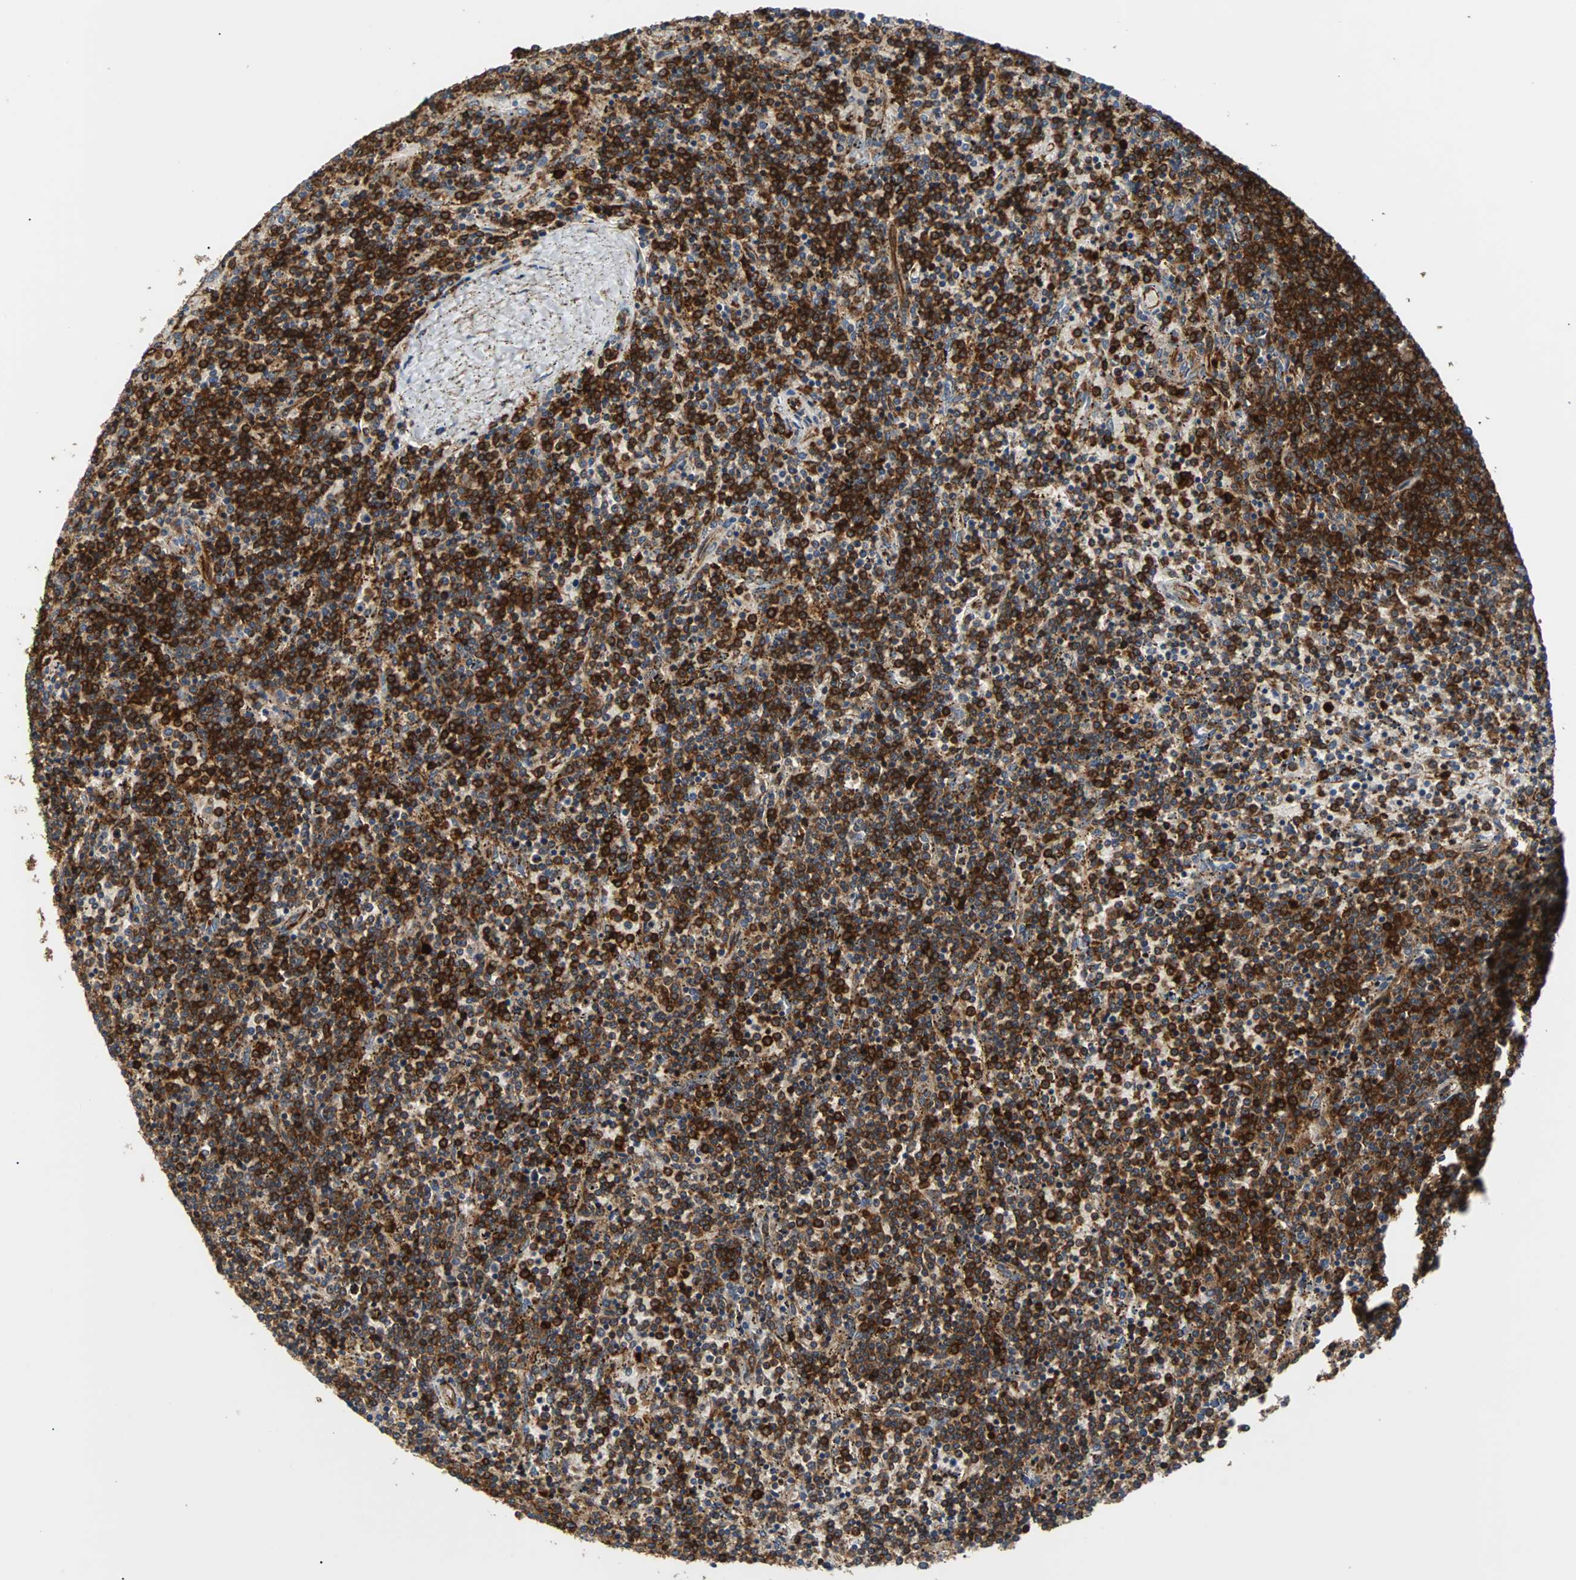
{"staining": {"intensity": "strong", "quantity": ">75%", "location": "cytoplasmic/membranous"}, "tissue": "lymphoma", "cell_type": "Tumor cells", "image_type": "cancer", "snomed": [{"axis": "morphology", "description": "Malignant lymphoma, non-Hodgkin's type, Low grade"}, {"axis": "topography", "description": "Spleen"}], "caption": "The micrograph displays a brown stain indicating the presence of a protein in the cytoplasmic/membranous of tumor cells in lymphoma.", "gene": "PLCG2", "patient": {"sex": "female", "age": 50}}